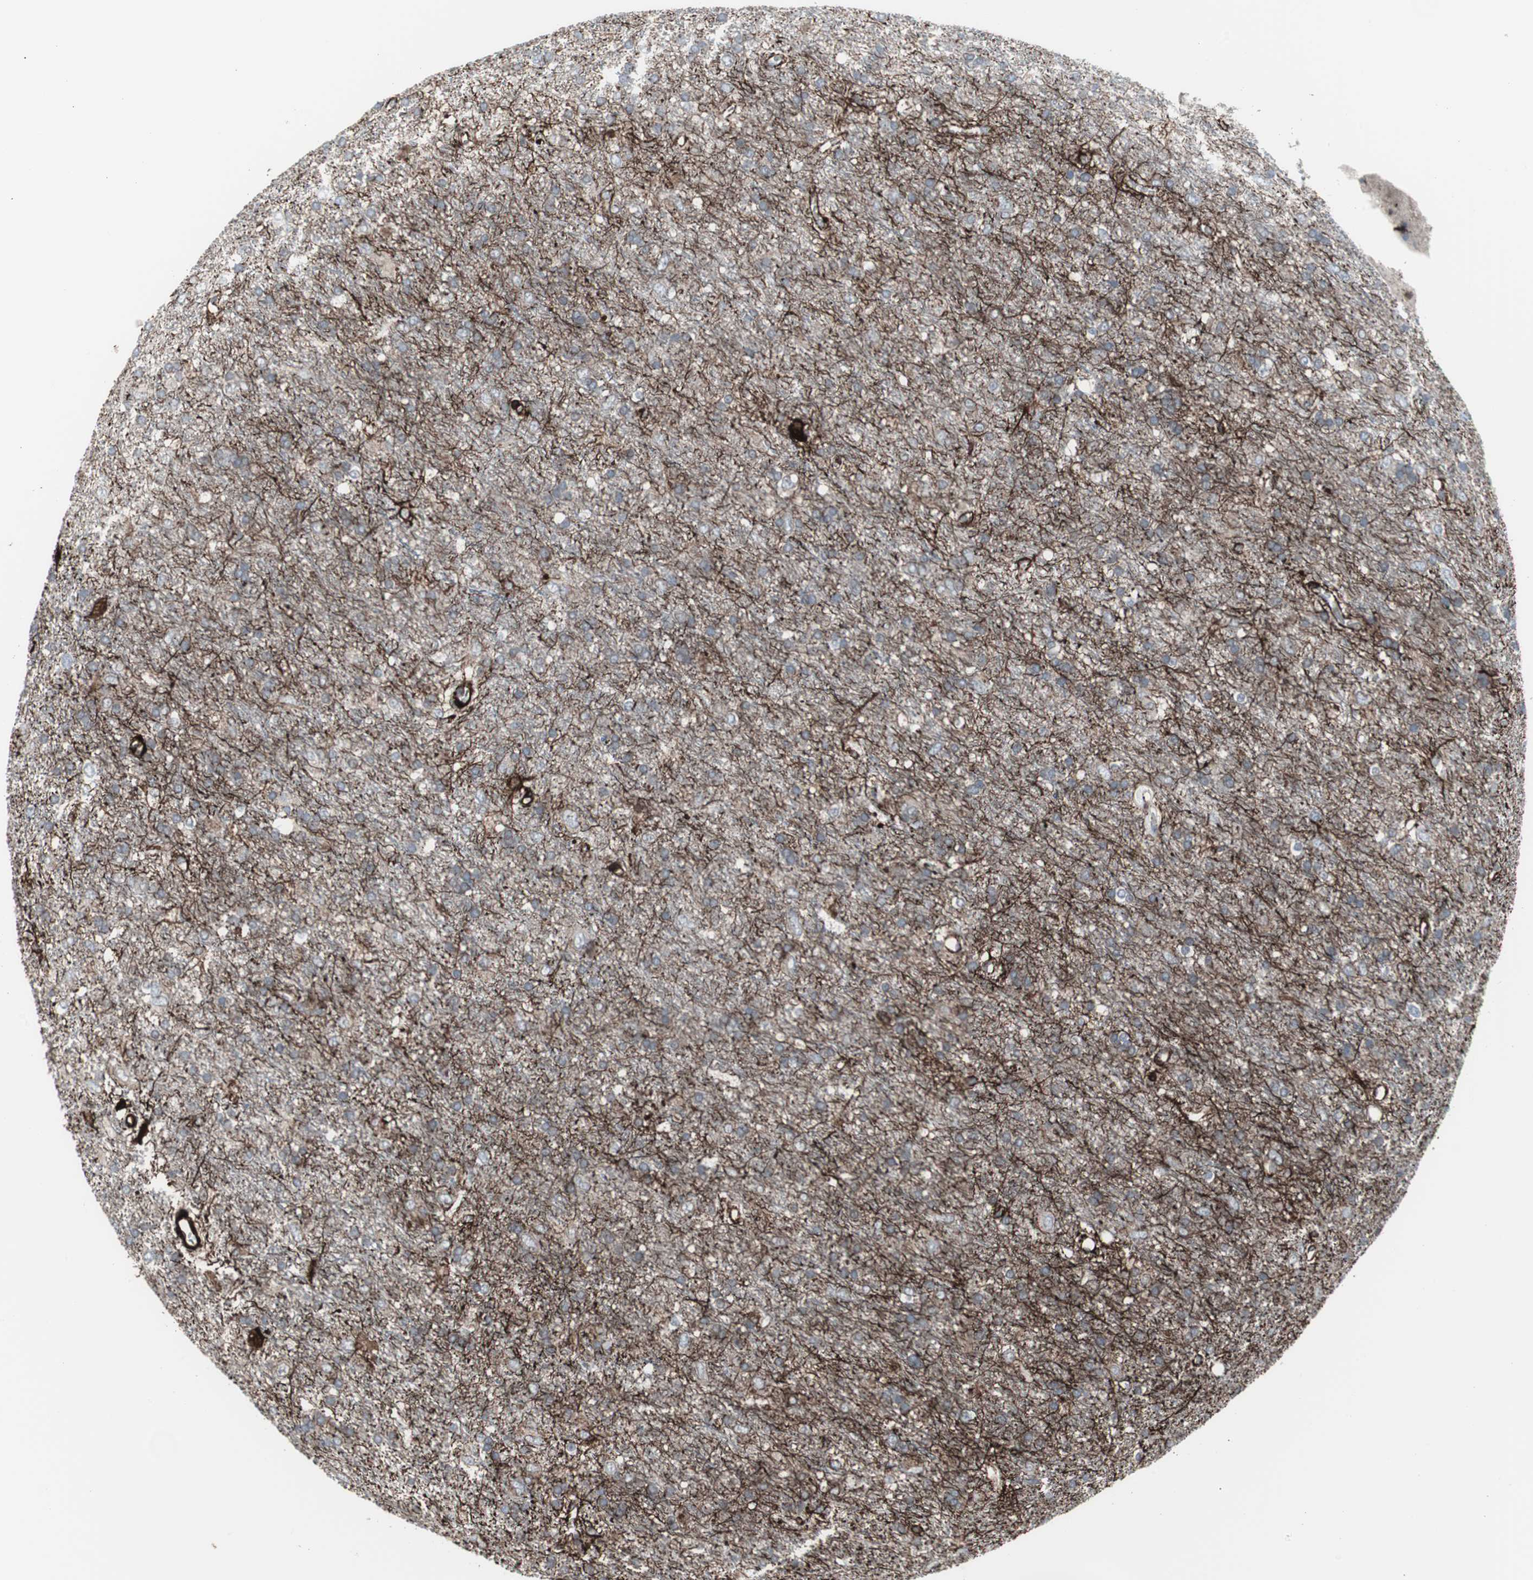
{"staining": {"intensity": "weak", "quantity": "25%-75%", "location": "cytoplasmic/membranous"}, "tissue": "glioma", "cell_type": "Tumor cells", "image_type": "cancer", "snomed": [{"axis": "morphology", "description": "Glioma, malignant, Low grade"}, {"axis": "topography", "description": "Brain"}], "caption": "Glioma stained with a brown dye shows weak cytoplasmic/membranous positive staining in about 25%-75% of tumor cells.", "gene": "PDGFA", "patient": {"sex": "male", "age": 77}}